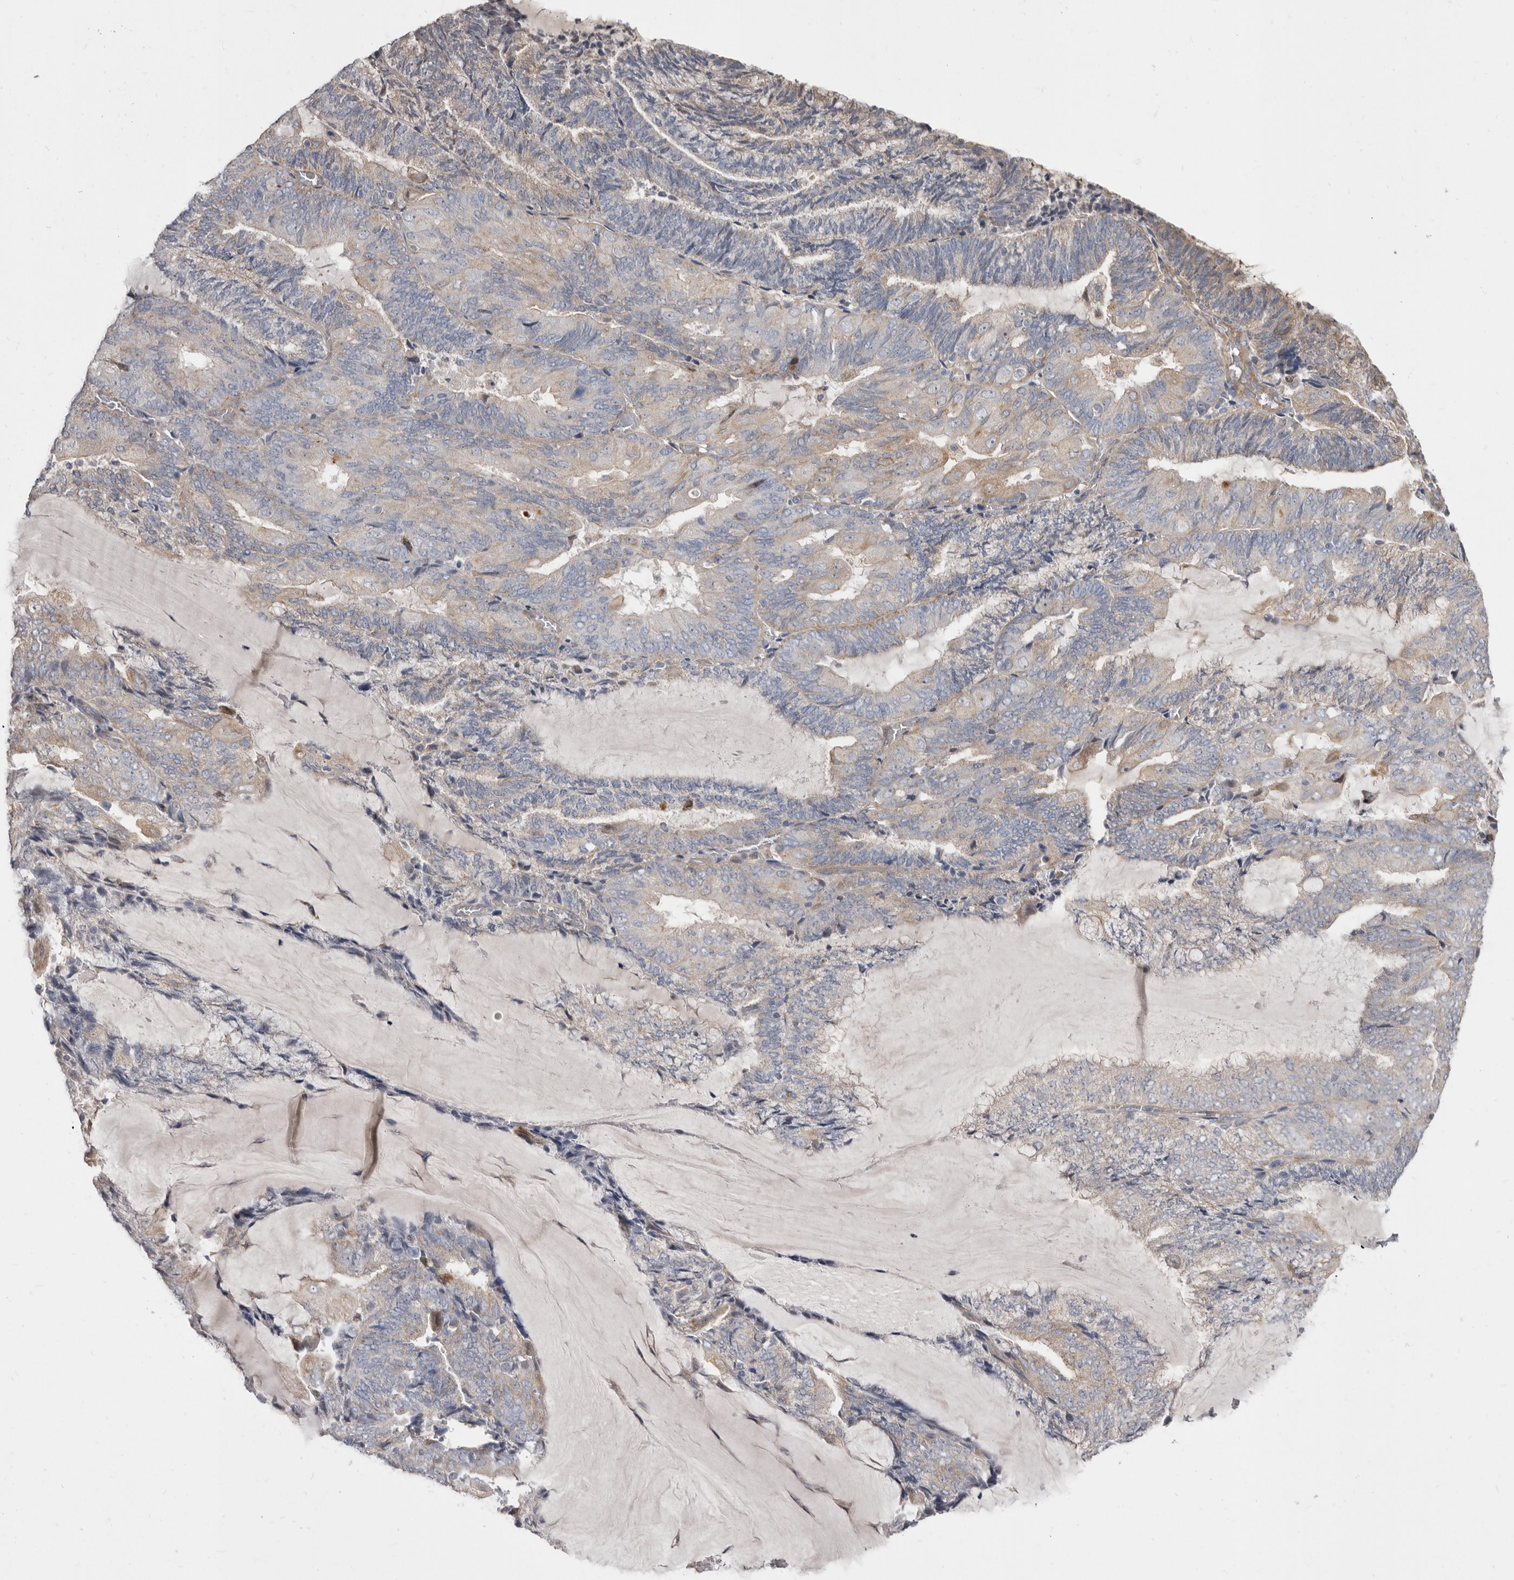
{"staining": {"intensity": "weak", "quantity": "25%-75%", "location": "cytoplasmic/membranous"}, "tissue": "endometrial cancer", "cell_type": "Tumor cells", "image_type": "cancer", "snomed": [{"axis": "morphology", "description": "Adenocarcinoma, NOS"}, {"axis": "topography", "description": "Endometrium"}], "caption": "IHC (DAB (3,3'-diaminobenzidine)) staining of endometrial cancer (adenocarcinoma) displays weak cytoplasmic/membranous protein expression in about 25%-75% of tumor cells.", "gene": "FMO2", "patient": {"sex": "female", "age": 81}}